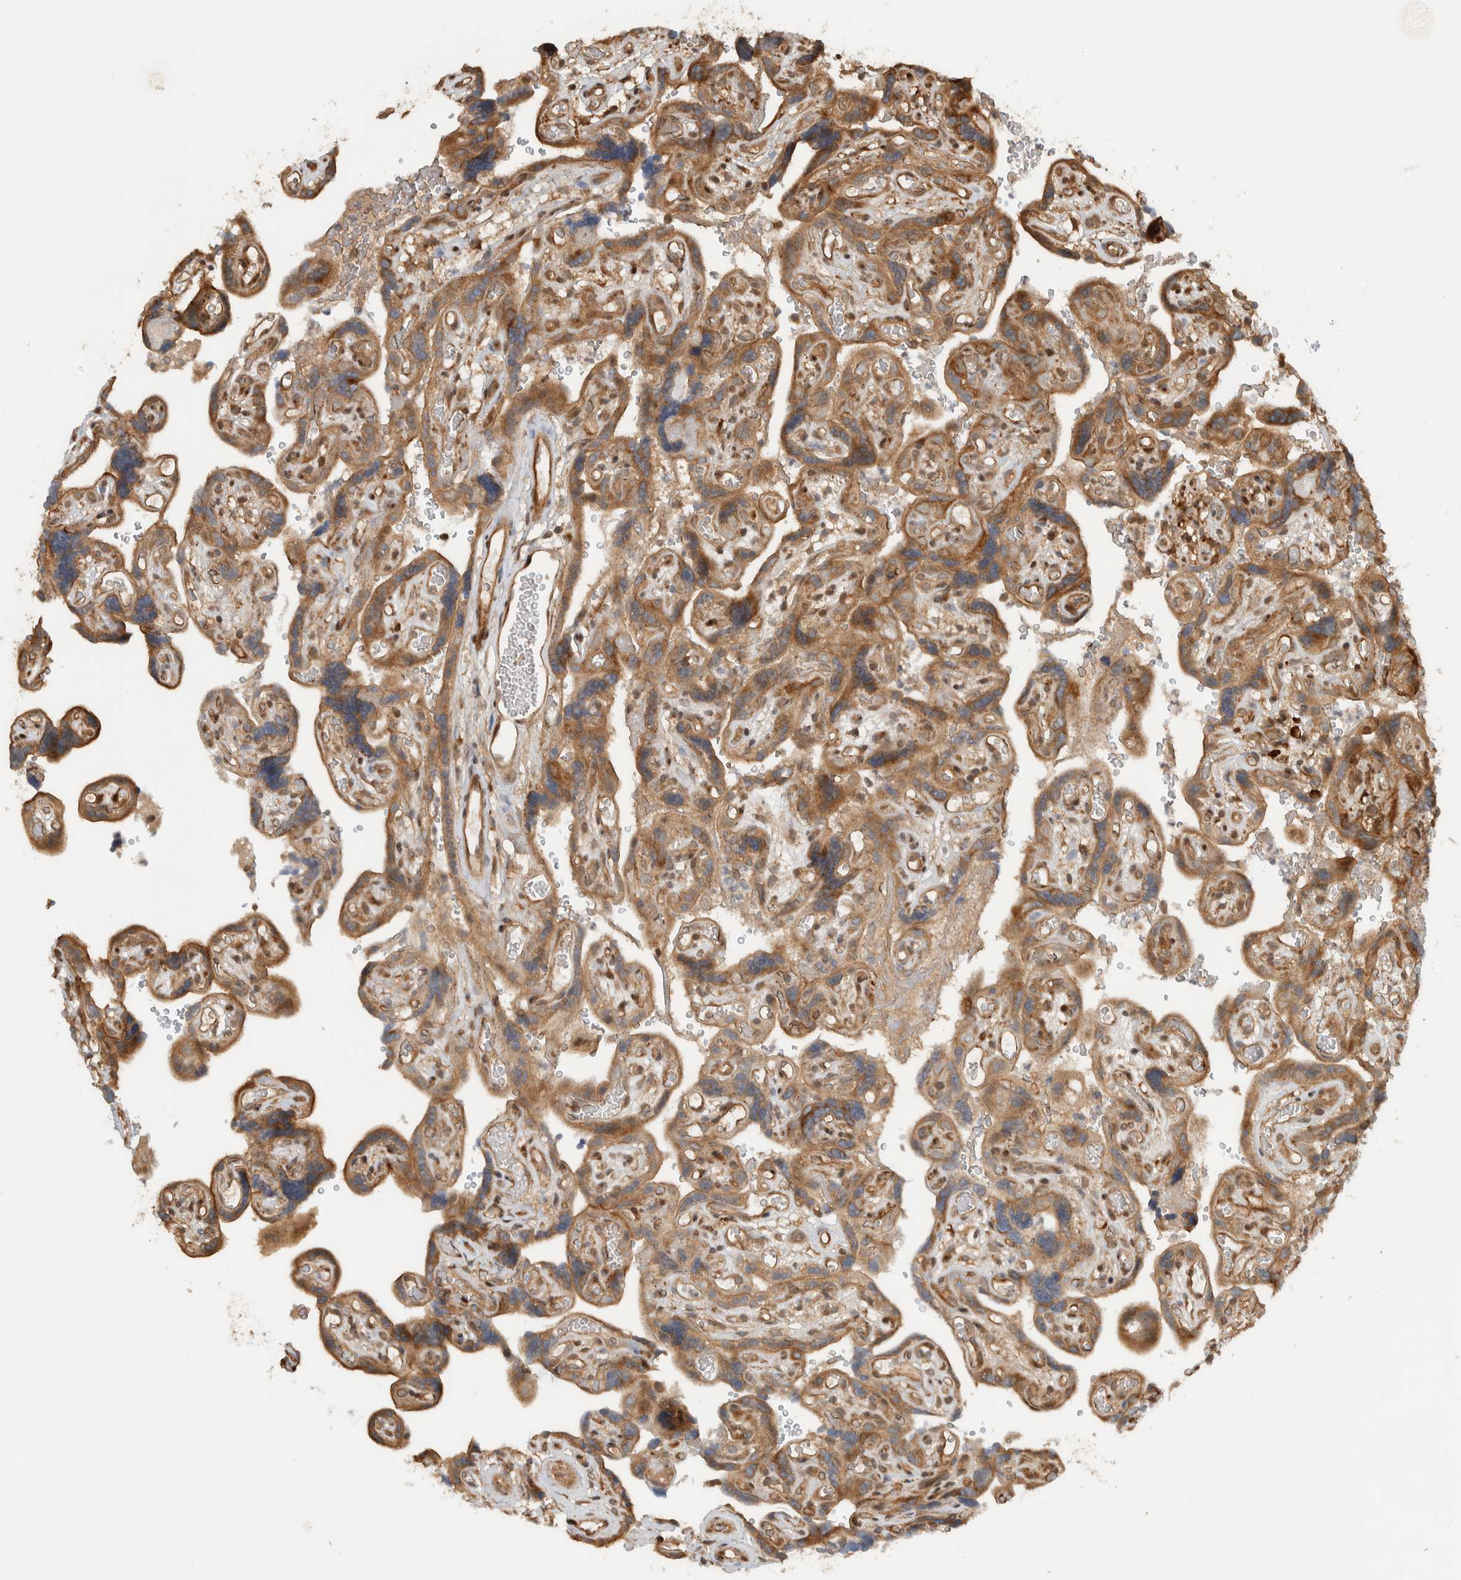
{"staining": {"intensity": "strong", "quantity": ">75%", "location": "cytoplasmic/membranous"}, "tissue": "placenta", "cell_type": "Decidual cells", "image_type": "normal", "snomed": [{"axis": "morphology", "description": "Normal tissue, NOS"}, {"axis": "topography", "description": "Placenta"}], "caption": "About >75% of decidual cells in normal human placenta reveal strong cytoplasmic/membranous protein positivity as visualized by brown immunohistochemical staining.", "gene": "CNTROB", "patient": {"sex": "female", "age": 30}}